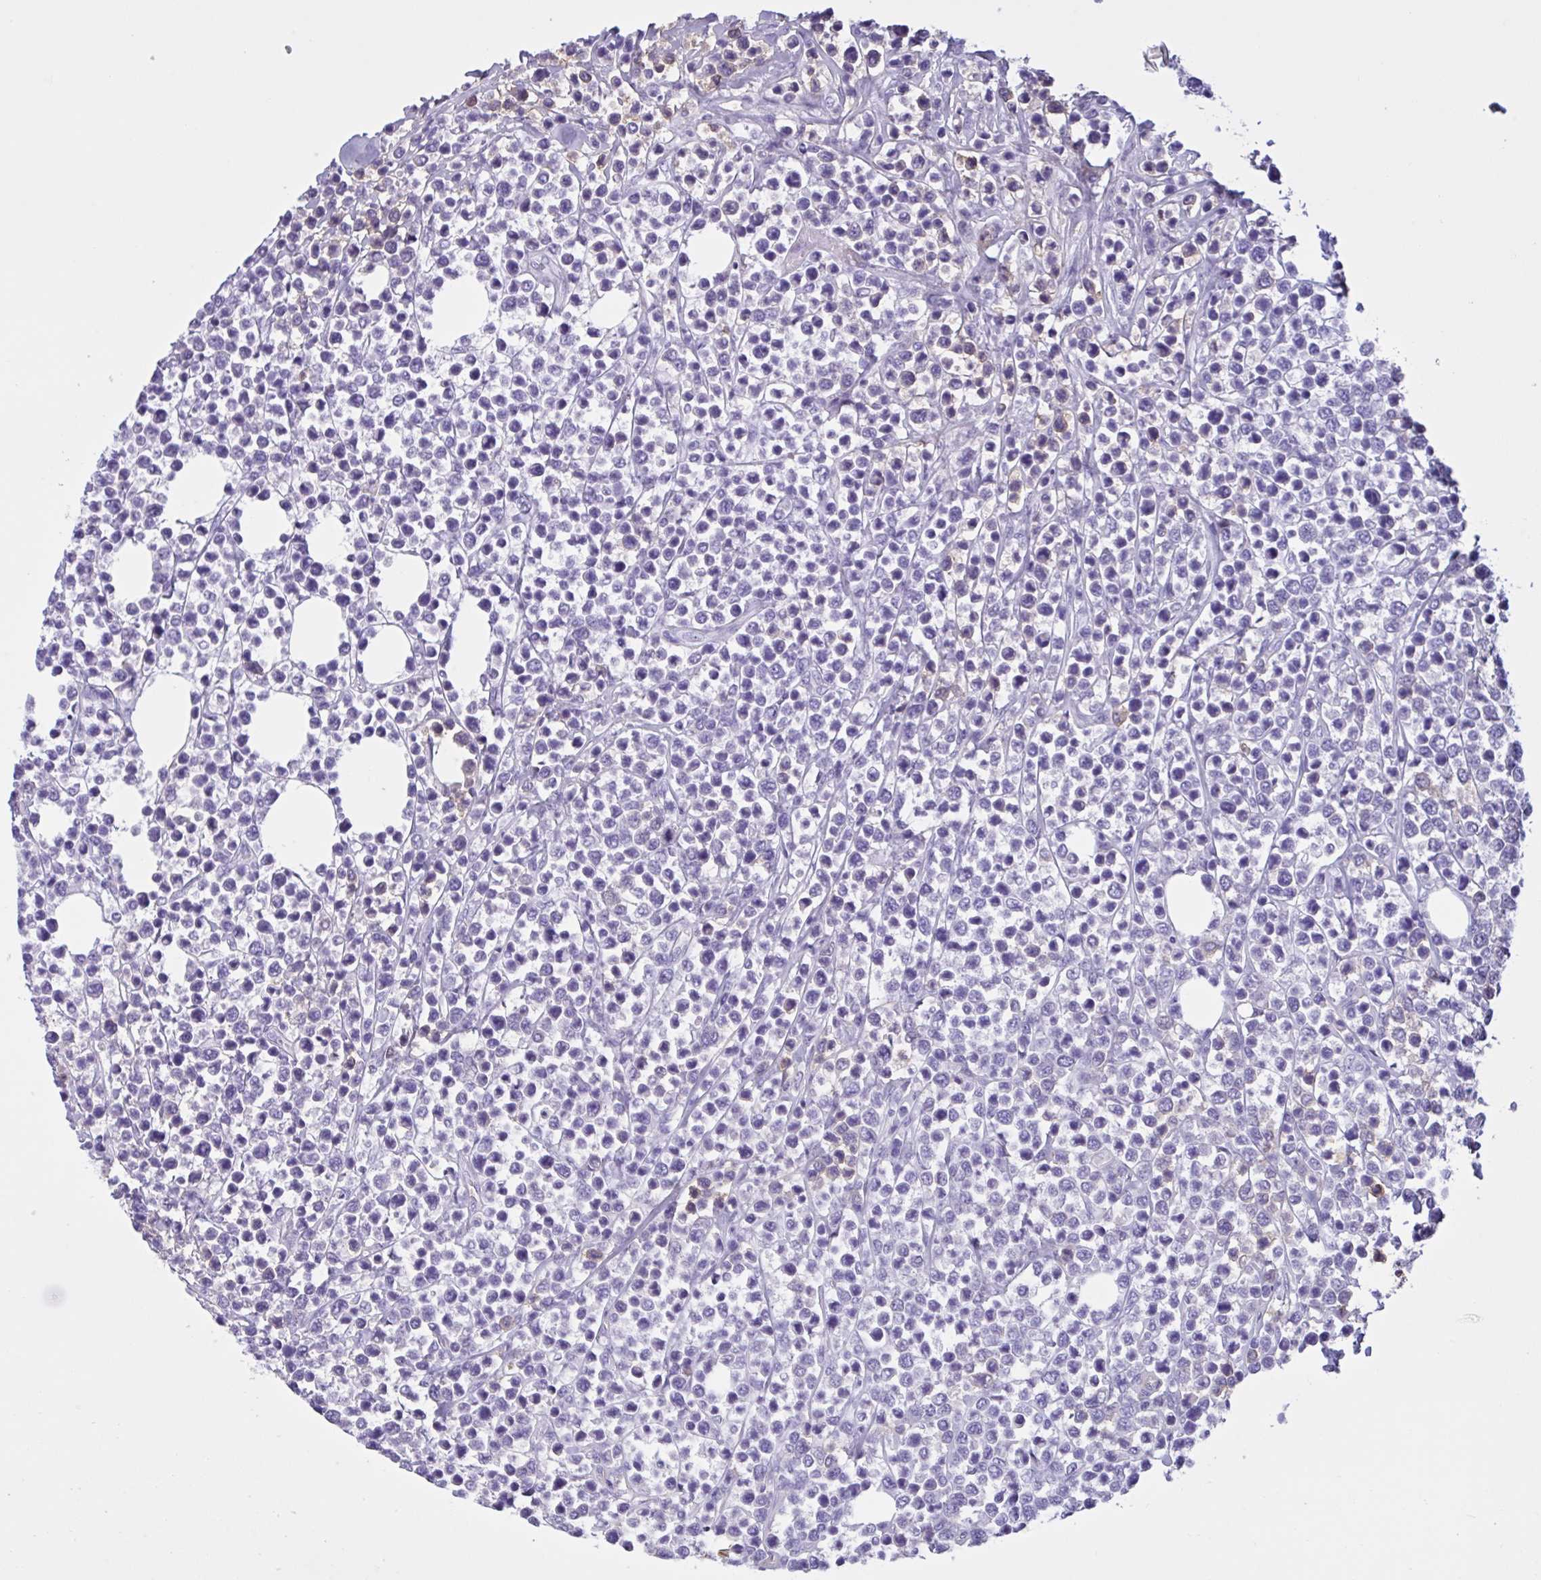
{"staining": {"intensity": "negative", "quantity": "none", "location": "none"}, "tissue": "lymphoma", "cell_type": "Tumor cells", "image_type": "cancer", "snomed": [{"axis": "morphology", "description": "Malignant lymphoma, non-Hodgkin's type, Low grade"}, {"axis": "topography", "description": "Lymph node"}], "caption": "High magnification brightfield microscopy of low-grade malignant lymphoma, non-Hodgkin's type stained with DAB (3,3'-diaminobenzidine) (brown) and counterstained with hematoxylin (blue): tumor cells show no significant staining.", "gene": "LARGE2", "patient": {"sex": "male", "age": 60}}